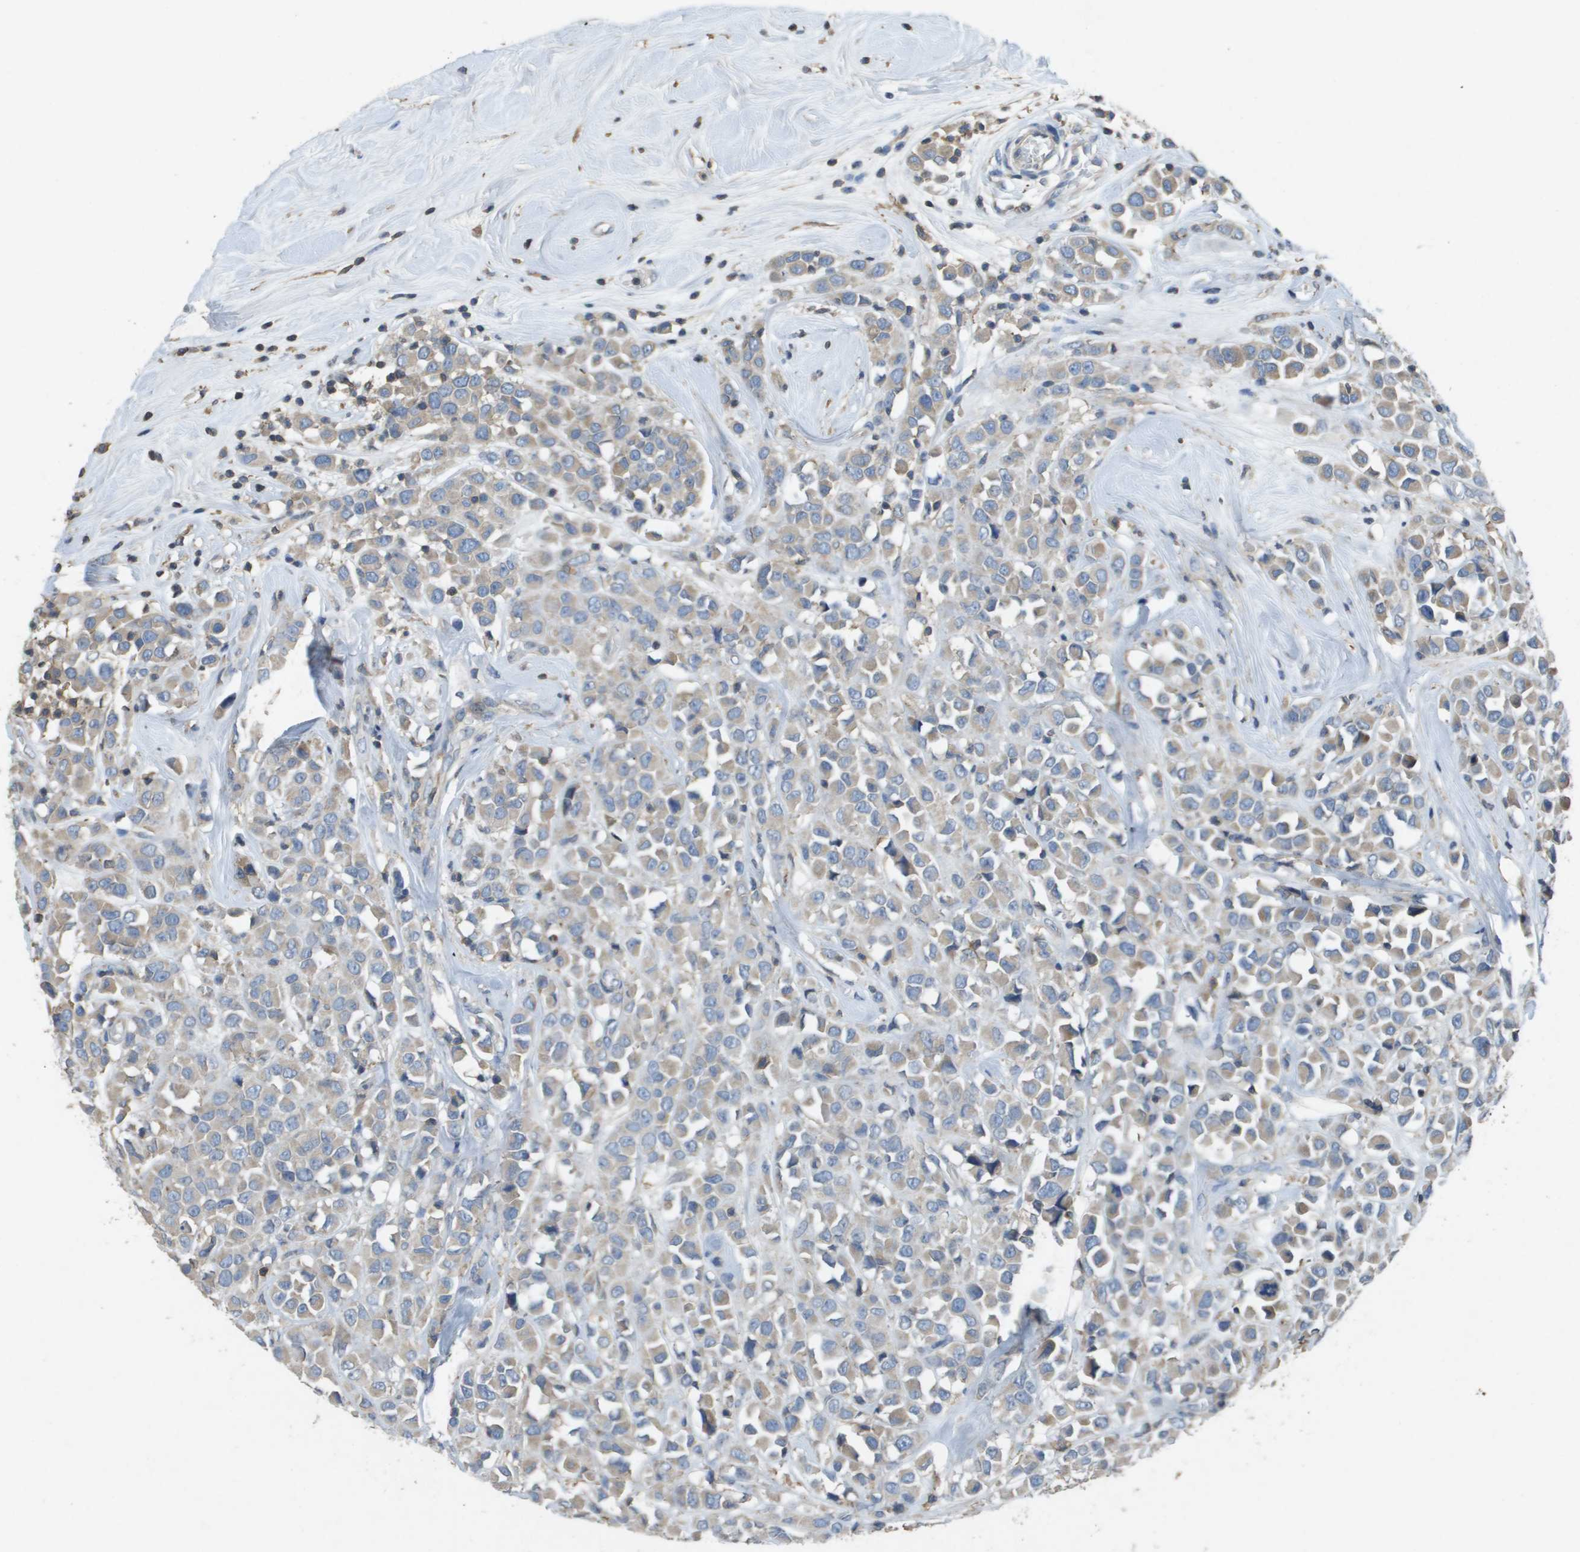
{"staining": {"intensity": "weak", "quantity": "25%-75%", "location": "cytoplasmic/membranous"}, "tissue": "breast cancer", "cell_type": "Tumor cells", "image_type": "cancer", "snomed": [{"axis": "morphology", "description": "Duct carcinoma"}, {"axis": "topography", "description": "Breast"}], "caption": "Breast intraductal carcinoma stained with IHC demonstrates weak cytoplasmic/membranous expression in approximately 25%-75% of tumor cells.", "gene": "CLCA4", "patient": {"sex": "female", "age": 61}}